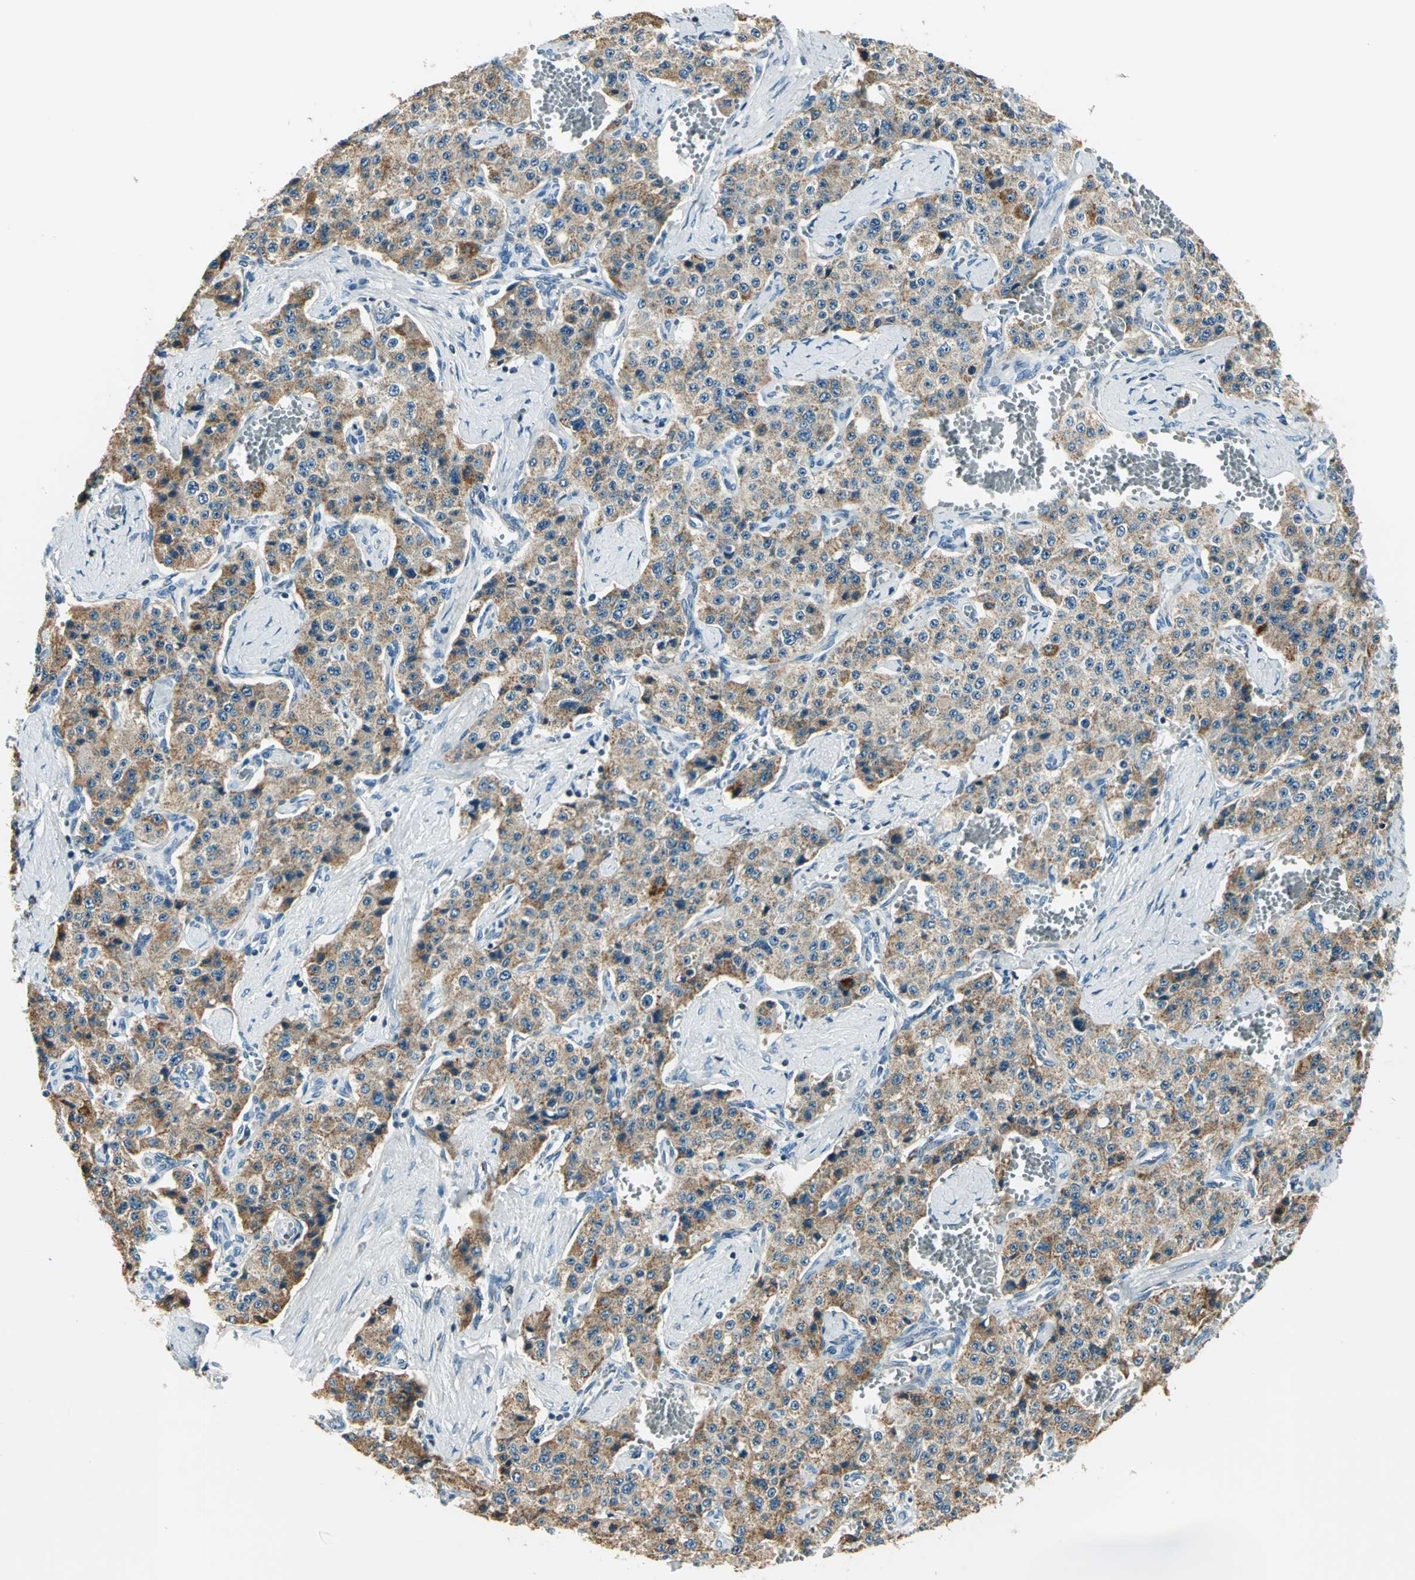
{"staining": {"intensity": "moderate", "quantity": ">75%", "location": "cytoplasmic/membranous"}, "tissue": "carcinoid", "cell_type": "Tumor cells", "image_type": "cancer", "snomed": [{"axis": "morphology", "description": "Carcinoid, malignant, NOS"}, {"axis": "topography", "description": "Small intestine"}], "caption": "Carcinoid stained with immunohistochemistry shows moderate cytoplasmic/membranous positivity in about >75% of tumor cells. (brown staining indicates protein expression, while blue staining denotes nuclei).", "gene": "ACADM", "patient": {"sex": "male", "age": 52}}